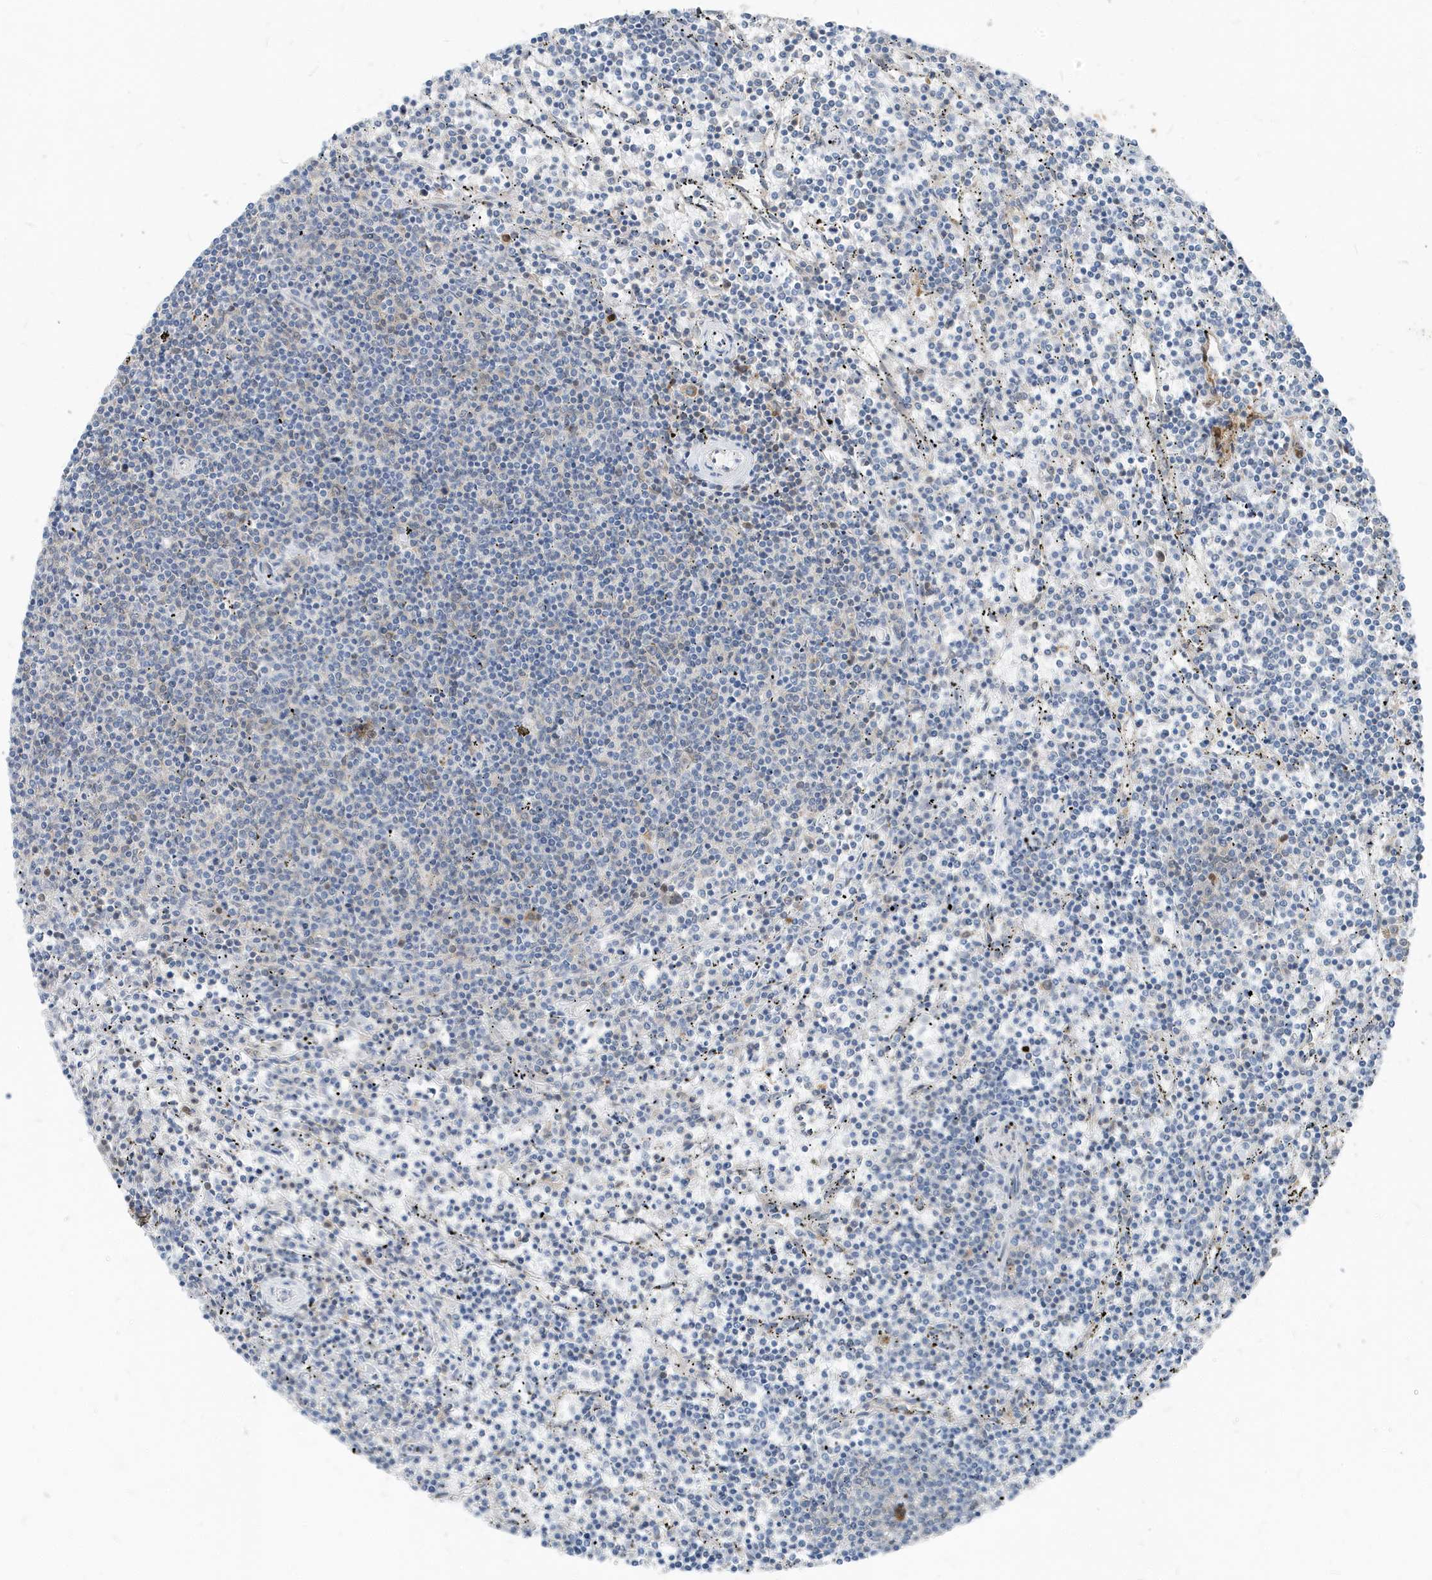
{"staining": {"intensity": "negative", "quantity": "none", "location": "none"}, "tissue": "lymphoma", "cell_type": "Tumor cells", "image_type": "cancer", "snomed": [{"axis": "morphology", "description": "Malignant lymphoma, non-Hodgkin's type, Low grade"}, {"axis": "topography", "description": "Spleen"}], "caption": "IHC micrograph of neoplastic tissue: low-grade malignant lymphoma, non-Hodgkin's type stained with DAB (3,3'-diaminobenzidine) shows no significant protein staining in tumor cells.", "gene": "NCOA7", "patient": {"sex": "female", "age": 50}}